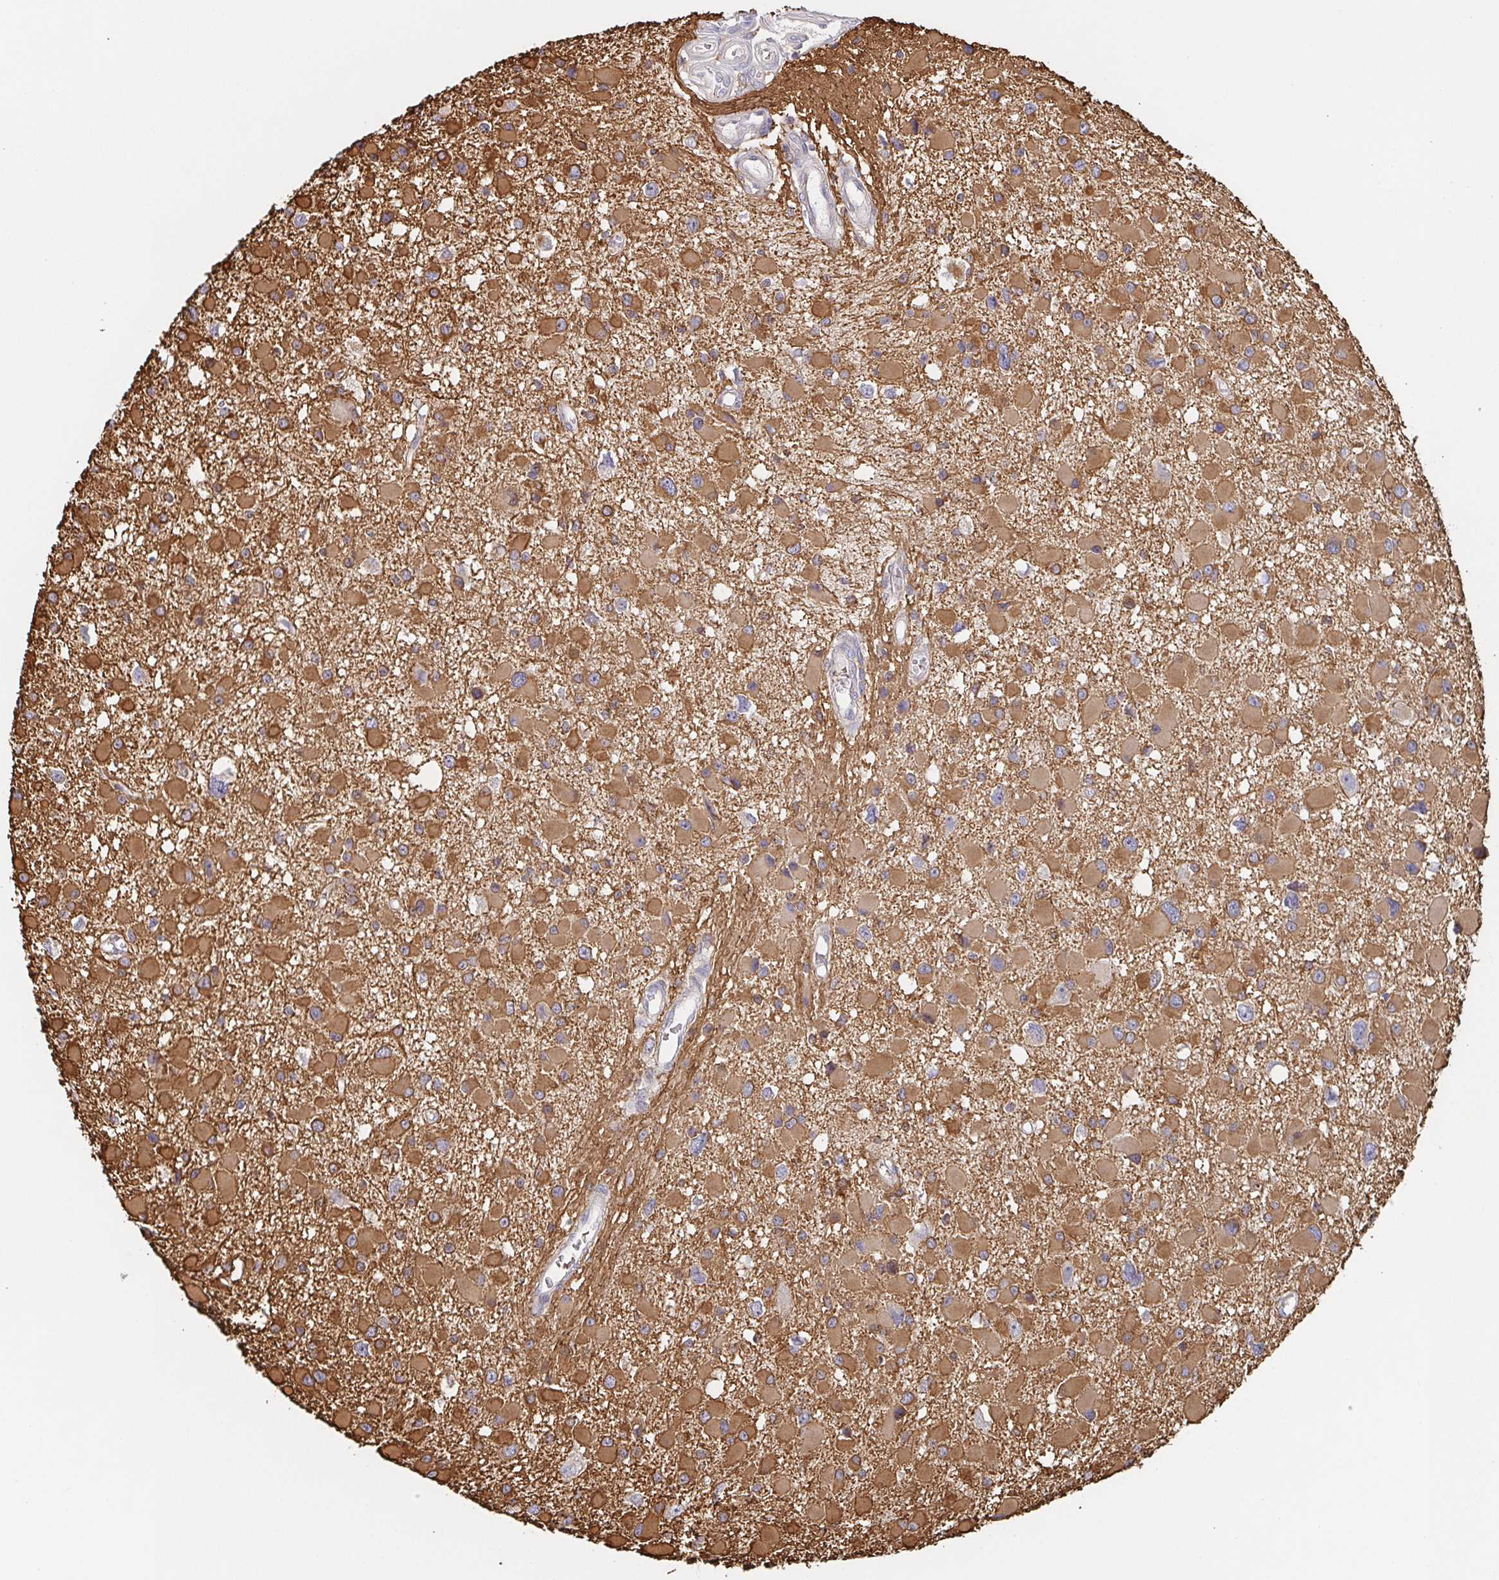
{"staining": {"intensity": "moderate", "quantity": ">75%", "location": "cytoplasmic/membranous"}, "tissue": "glioma", "cell_type": "Tumor cells", "image_type": "cancer", "snomed": [{"axis": "morphology", "description": "Glioma, malignant, High grade"}, {"axis": "topography", "description": "Brain"}], "caption": "Glioma was stained to show a protein in brown. There is medium levels of moderate cytoplasmic/membranous expression in approximately >75% of tumor cells.", "gene": "TUFT1", "patient": {"sex": "male", "age": 54}}